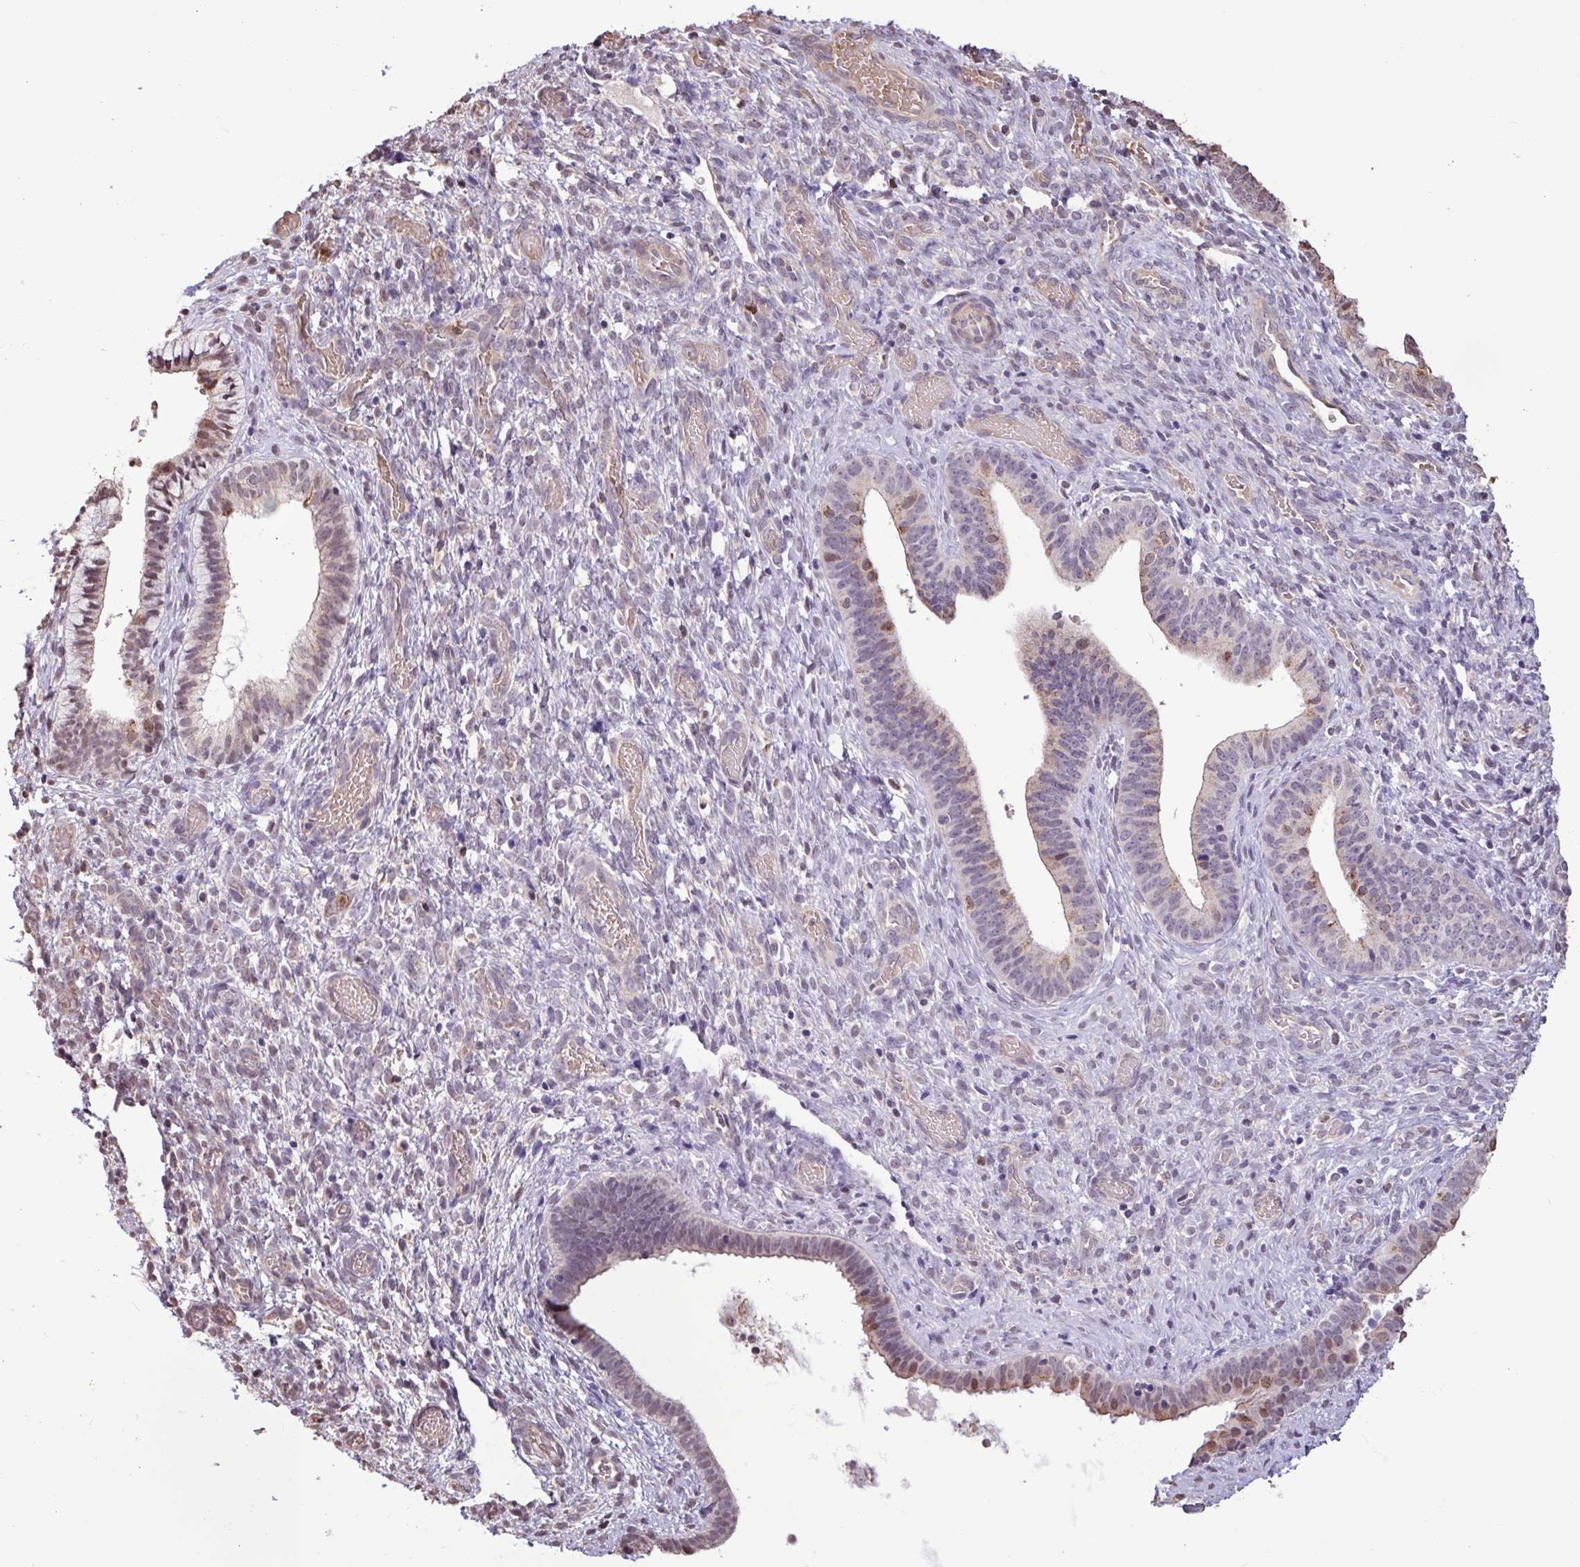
{"staining": {"intensity": "moderate", "quantity": "<25%", "location": "nuclear"}, "tissue": "cervical cancer", "cell_type": "Tumor cells", "image_type": "cancer", "snomed": [{"axis": "morphology", "description": "Squamous cell carcinoma, NOS"}, {"axis": "topography", "description": "Cervix"}], "caption": "This histopathology image displays immunohistochemistry (IHC) staining of cervical cancer (squamous cell carcinoma), with low moderate nuclear expression in about <25% of tumor cells.", "gene": "CHST11", "patient": {"sex": "female", "age": 59}}